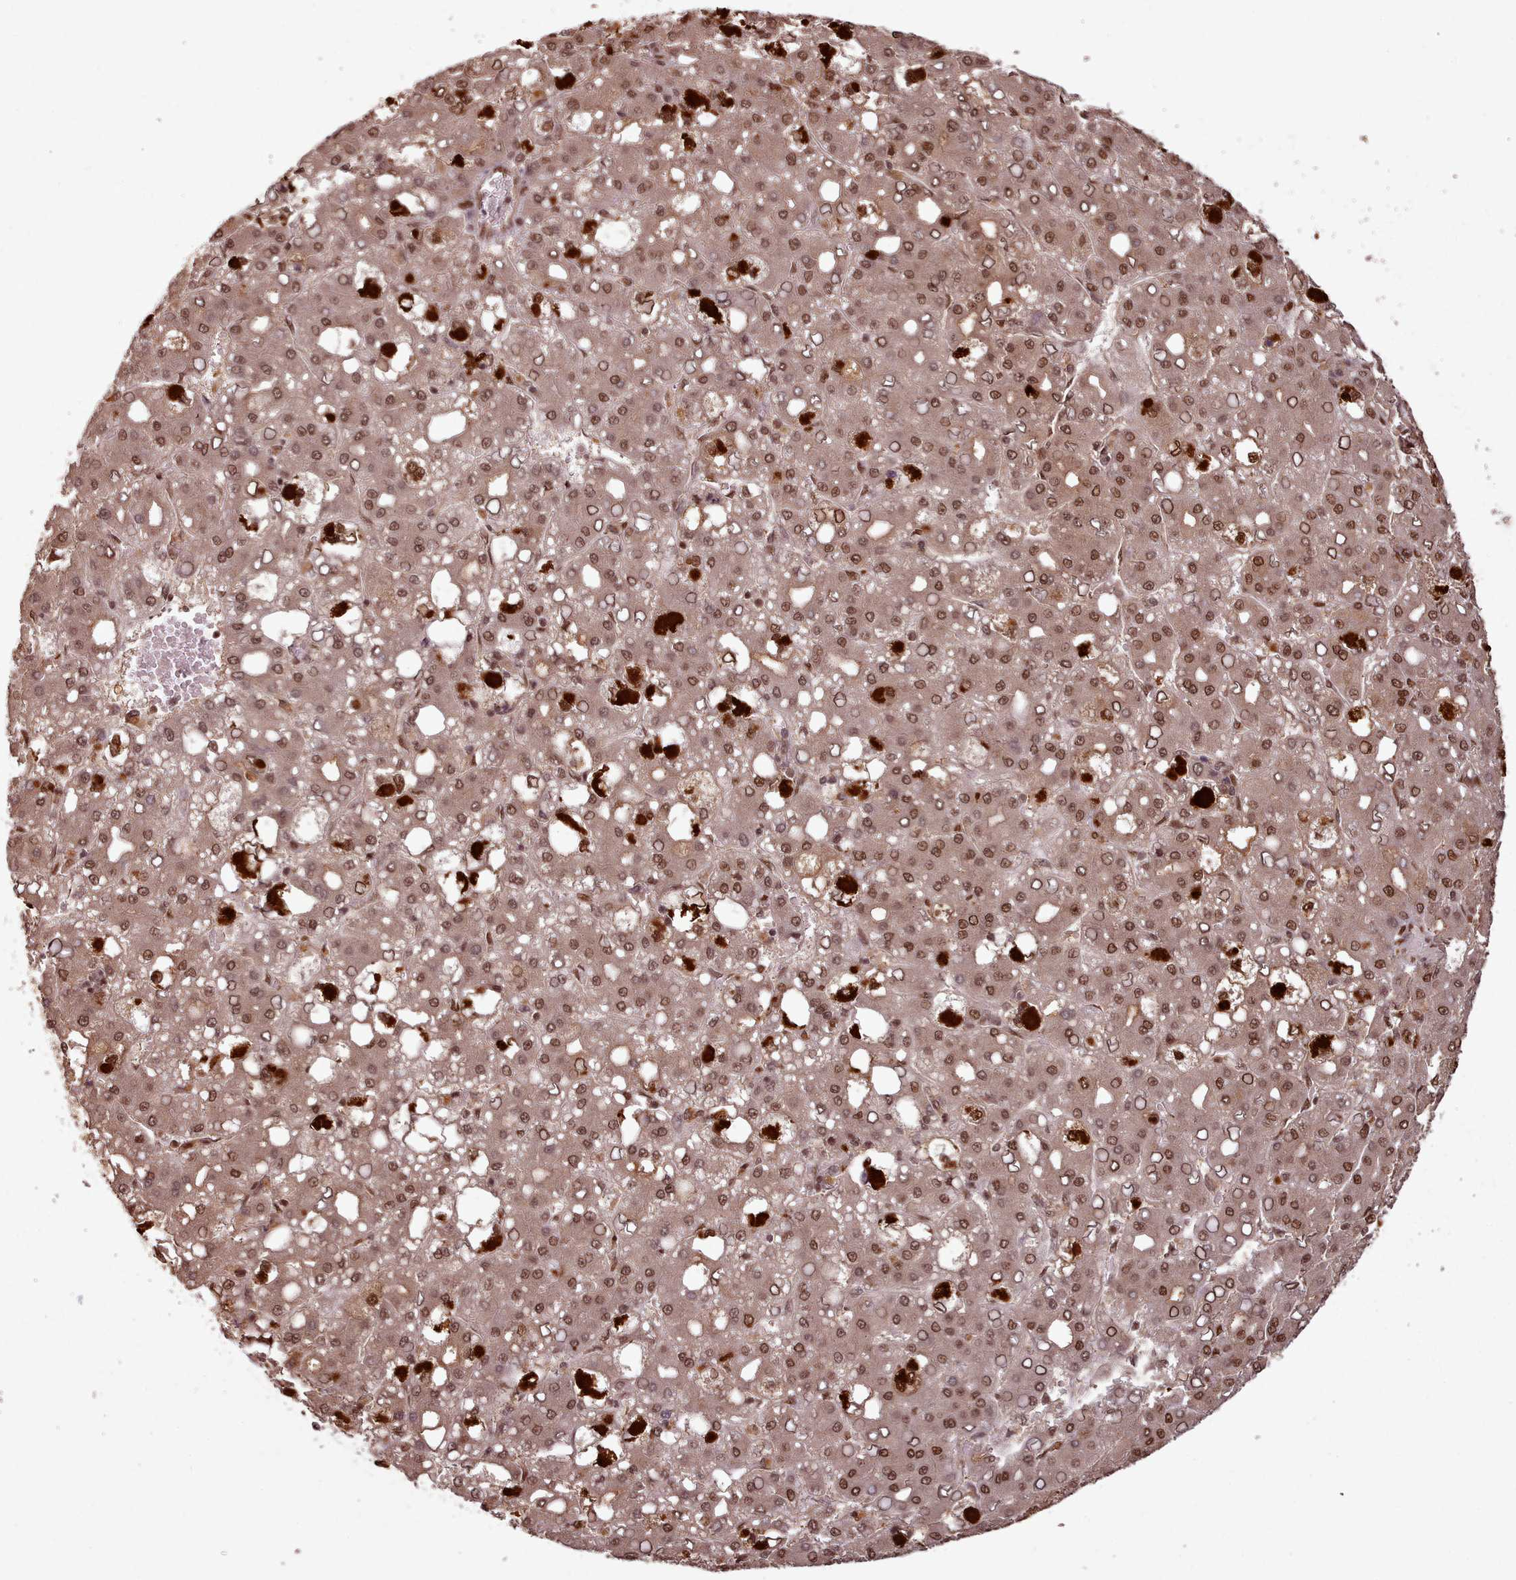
{"staining": {"intensity": "moderate", "quantity": ">75%", "location": "nuclear"}, "tissue": "liver cancer", "cell_type": "Tumor cells", "image_type": "cancer", "snomed": [{"axis": "morphology", "description": "Carcinoma, Hepatocellular, NOS"}, {"axis": "topography", "description": "Liver"}], "caption": "This histopathology image shows liver cancer (hepatocellular carcinoma) stained with IHC to label a protein in brown. The nuclear of tumor cells show moderate positivity for the protein. Nuclei are counter-stained blue.", "gene": "RPS27A", "patient": {"sex": "male", "age": 65}}